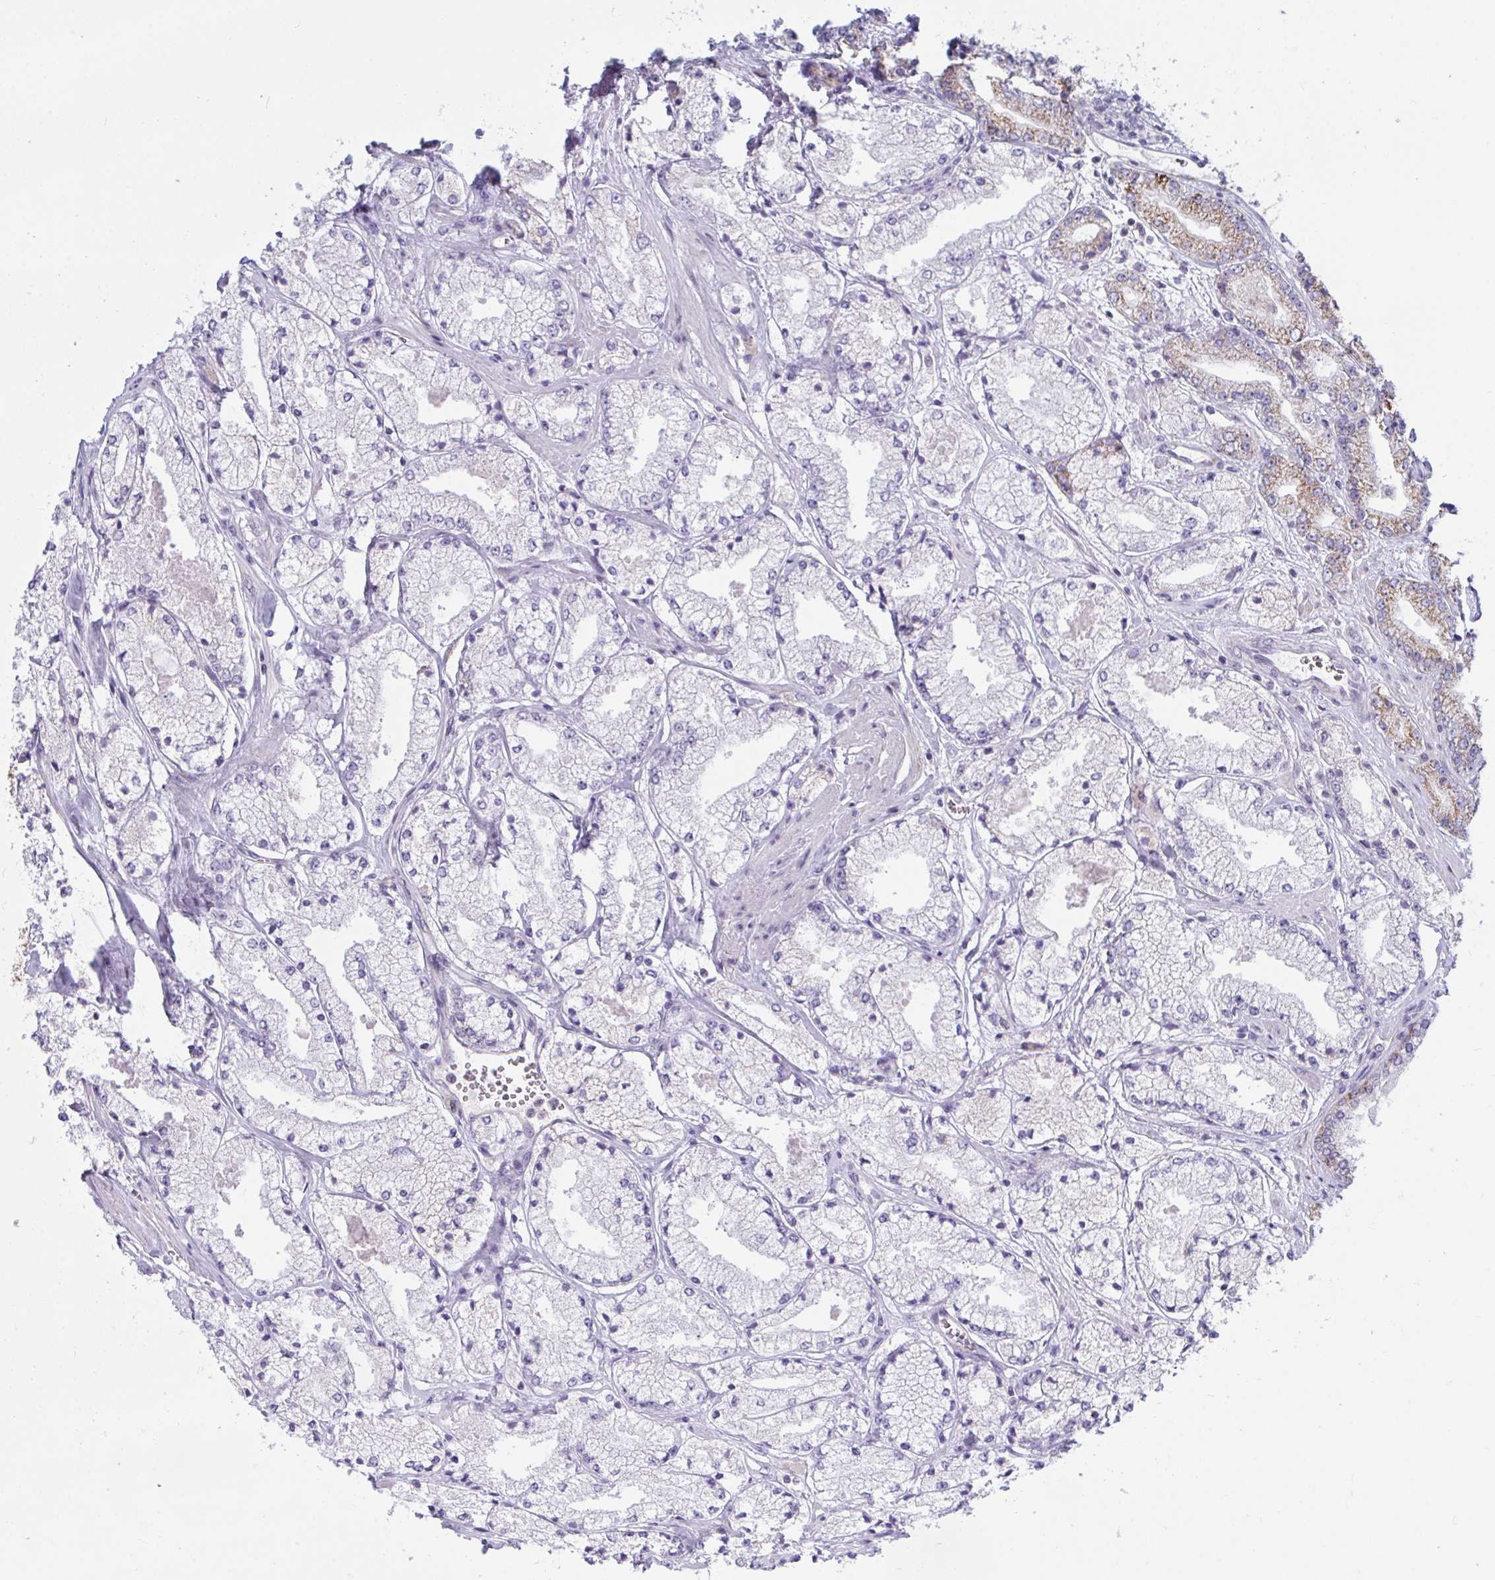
{"staining": {"intensity": "weak", "quantity": "<25%", "location": "cytoplasmic/membranous"}, "tissue": "prostate cancer", "cell_type": "Tumor cells", "image_type": "cancer", "snomed": [{"axis": "morphology", "description": "Adenocarcinoma, High grade"}, {"axis": "topography", "description": "Prostate"}], "caption": "This is a image of IHC staining of prostate cancer, which shows no staining in tumor cells.", "gene": "TANK", "patient": {"sex": "male", "age": 63}}